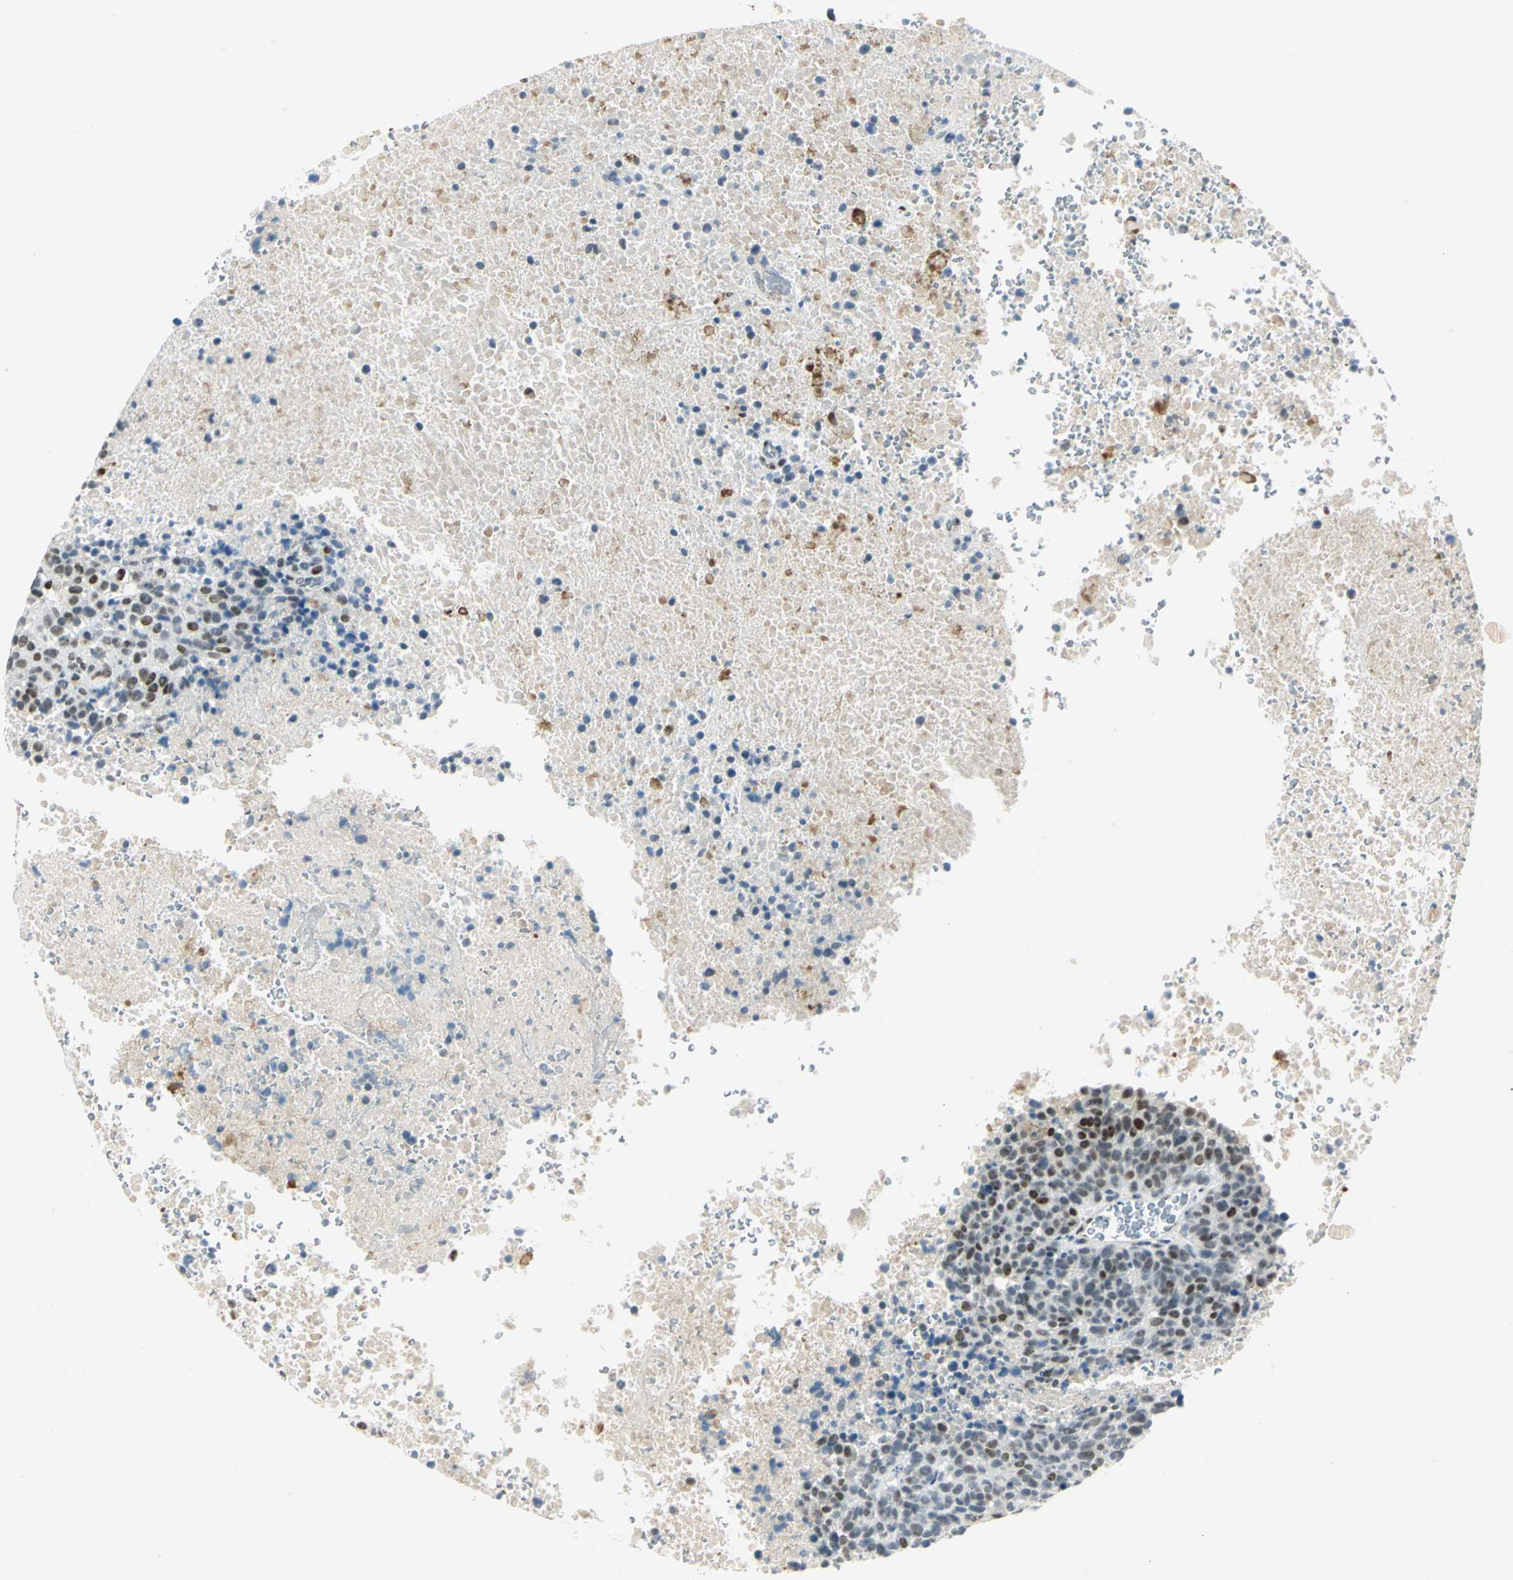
{"staining": {"intensity": "moderate", "quantity": "25%-75%", "location": "nuclear"}, "tissue": "melanoma", "cell_type": "Tumor cells", "image_type": "cancer", "snomed": [{"axis": "morphology", "description": "Malignant melanoma, Metastatic site"}, {"axis": "topography", "description": "Cerebral cortex"}], "caption": "Protein analysis of malignant melanoma (metastatic site) tissue demonstrates moderate nuclear staining in approximately 25%-75% of tumor cells. Nuclei are stained in blue.", "gene": "MTMR10", "patient": {"sex": "female", "age": 52}}